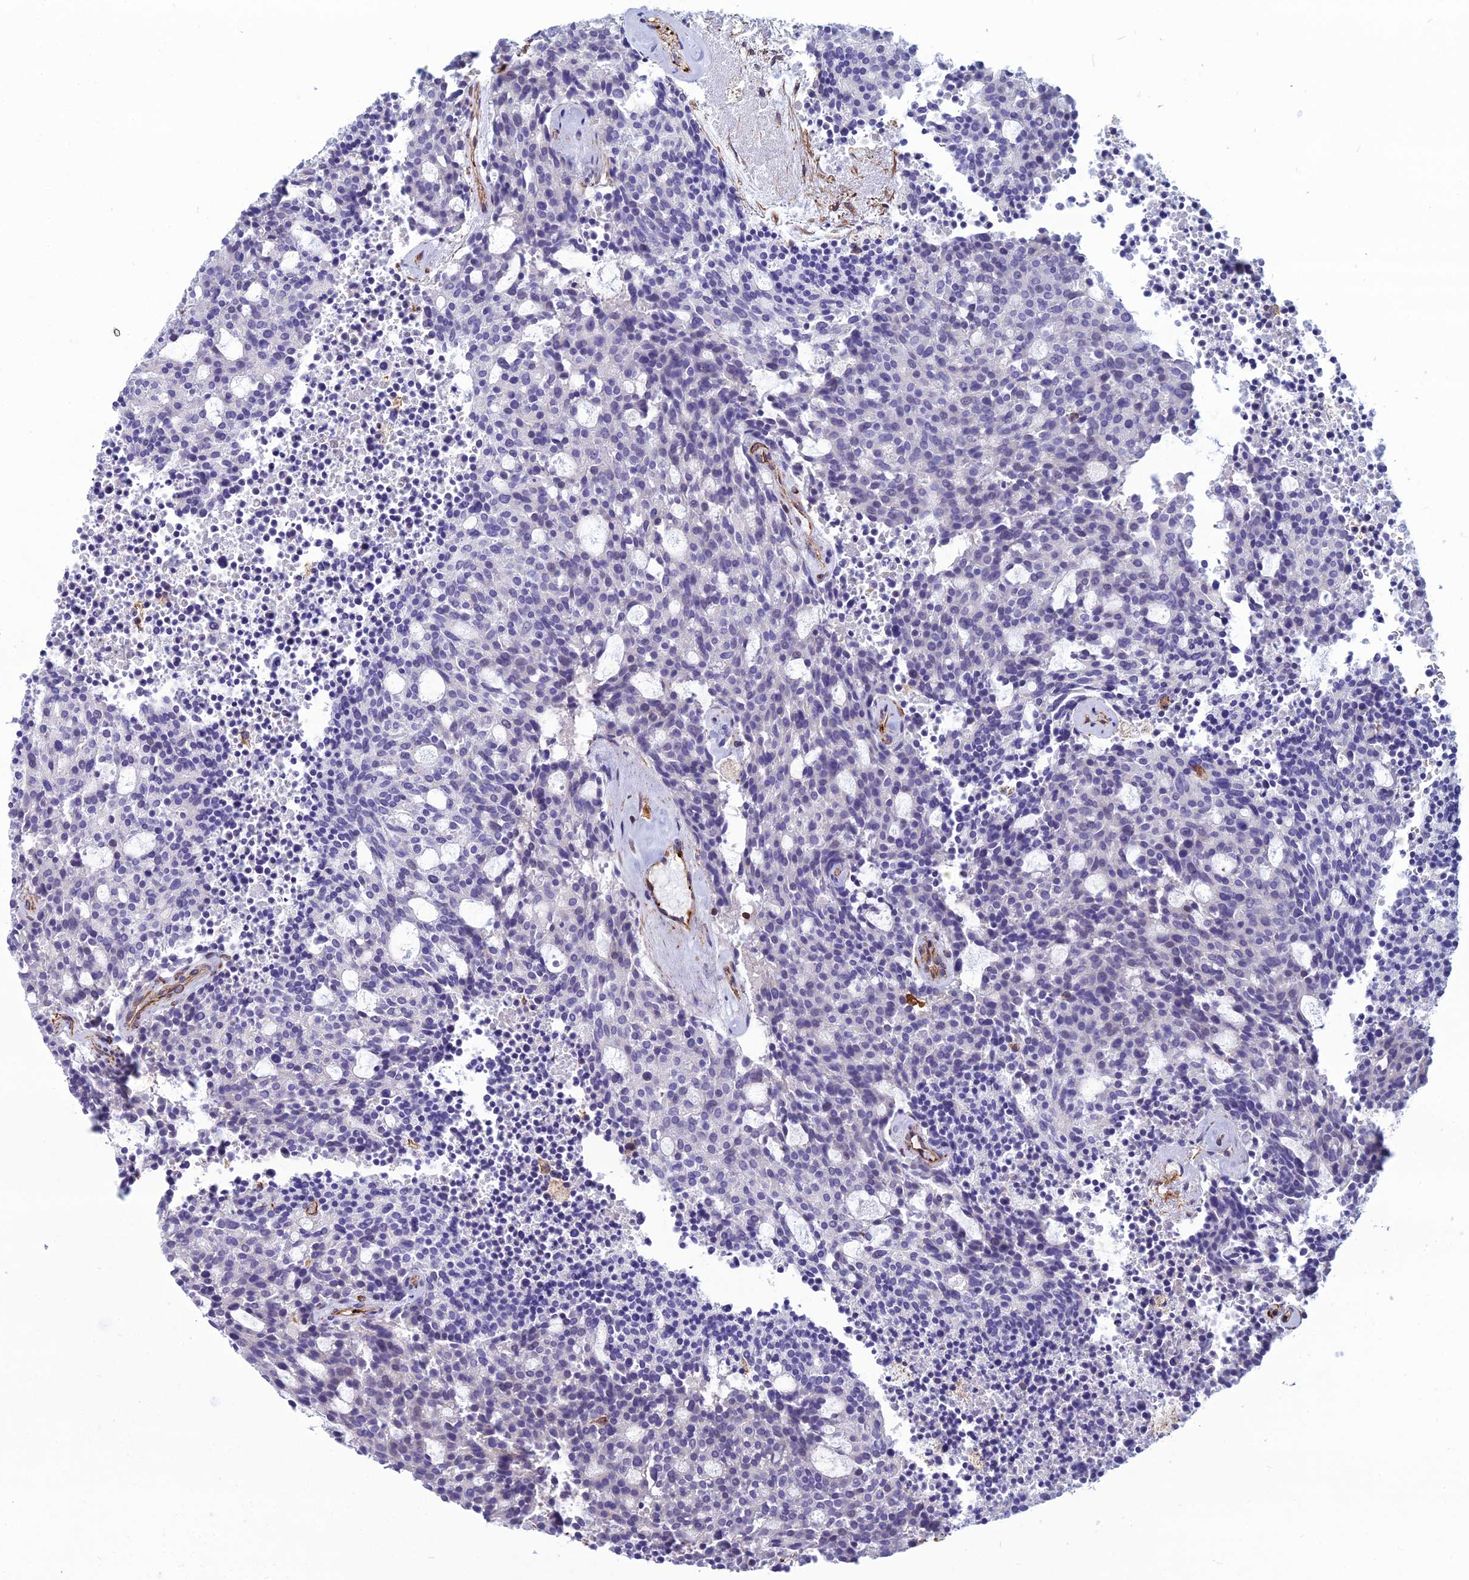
{"staining": {"intensity": "negative", "quantity": "none", "location": "none"}, "tissue": "carcinoid", "cell_type": "Tumor cells", "image_type": "cancer", "snomed": [{"axis": "morphology", "description": "Carcinoid, malignant, NOS"}, {"axis": "topography", "description": "Pancreas"}], "caption": "High power microscopy micrograph of an IHC image of malignant carcinoid, revealing no significant staining in tumor cells.", "gene": "PSMD11", "patient": {"sex": "female", "age": 54}}